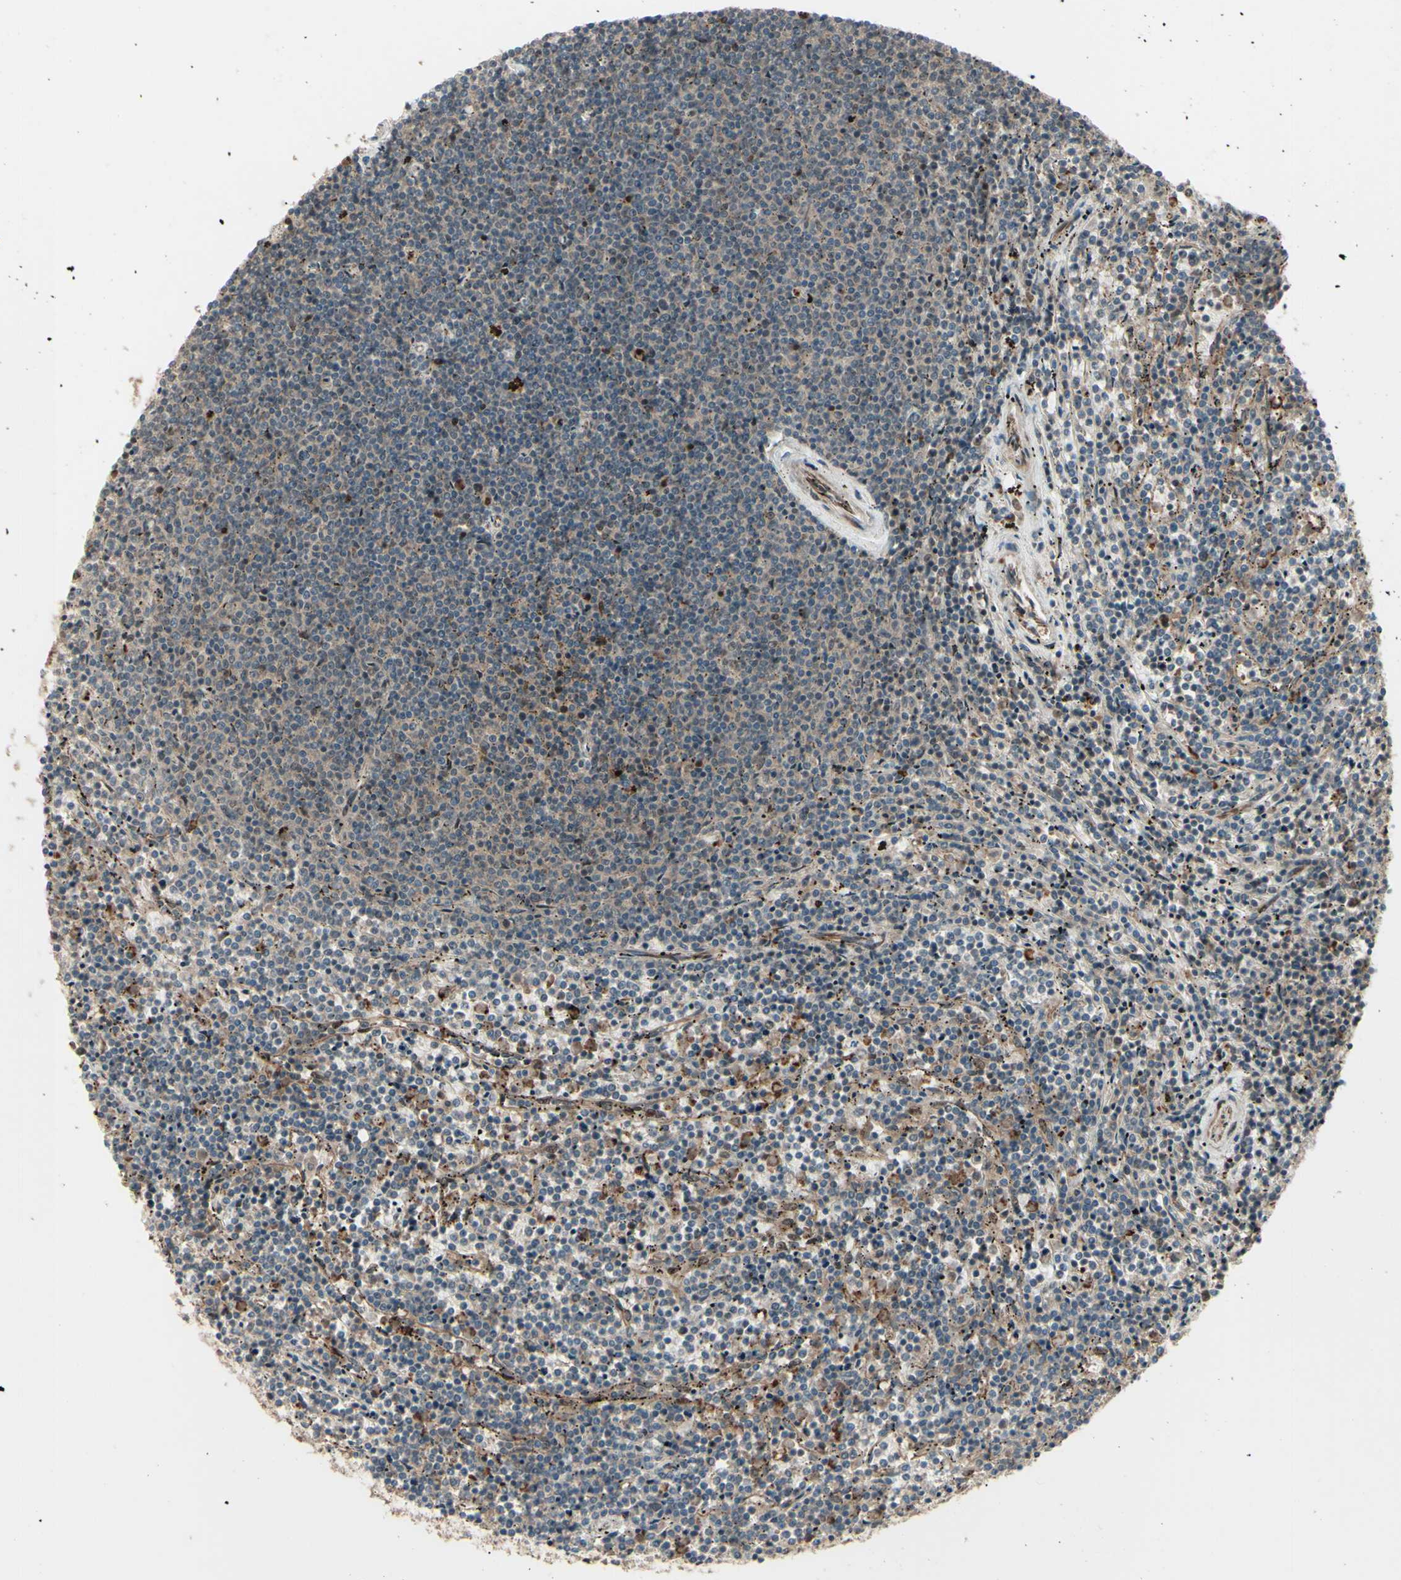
{"staining": {"intensity": "weak", "quantity": "25%-75%", "location": "cytoplasmic/membranous"}, "tissue": "lymphoma", "cell_type": "Tumor cells", "image_type": "cancer", "snomed": [{"axis": "morphology", "description": "Malignant lymphoma, non-Hodgkin's type, Low grade"}, {"axis": "topography", "description": "Spleen"}], "caption": "A low amount of weak cytoplasmic/membranous positivity is appreciated in approximately 25%-75% of tumor cells in low-grade malignant lymphoma, non-Hodgkin's type tissue. (DAB = brown stain, brightfield microscopy at high magnification).", "gene": "MLF2", "patient": {"sex": "female", "age": 50}}